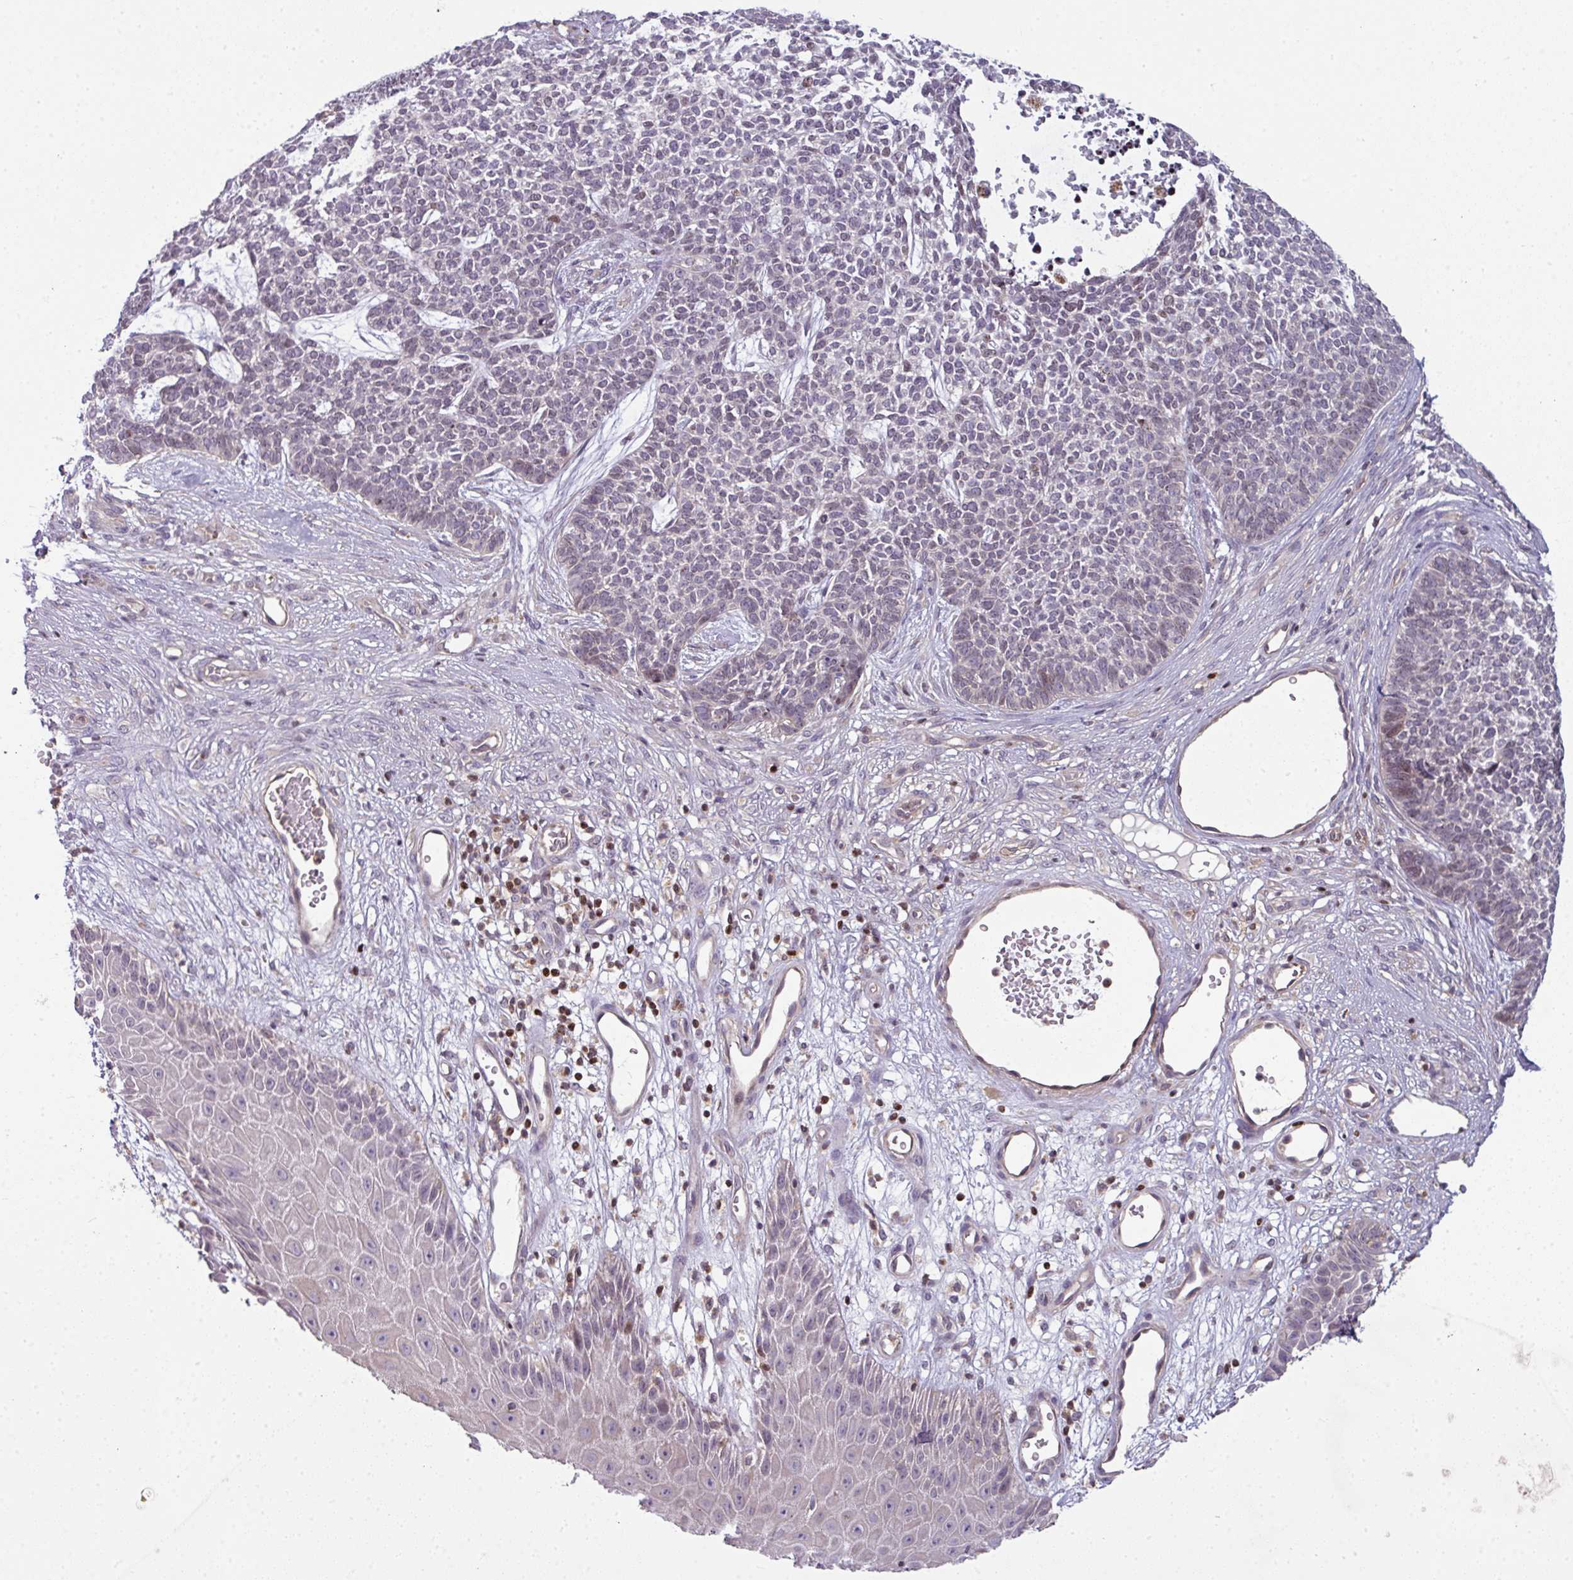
{"staining": {"intensity": "weak", "quantity": "<25%", "location": "nuclear"}, "tissue": "skin cancer", "cell_type": "Tumor cells", "image_type": "cancer", "snomed": [{"axis": "morphology", "description": "Basal cell carcinoma"}, {"axis": "topography", "description": "Skin"}], "caption": "The image displays no staining of tumor cells in skin basal cell carcinoma.", "gene": "STAT5A", "patient": {"sex": "female", "age": 84}}